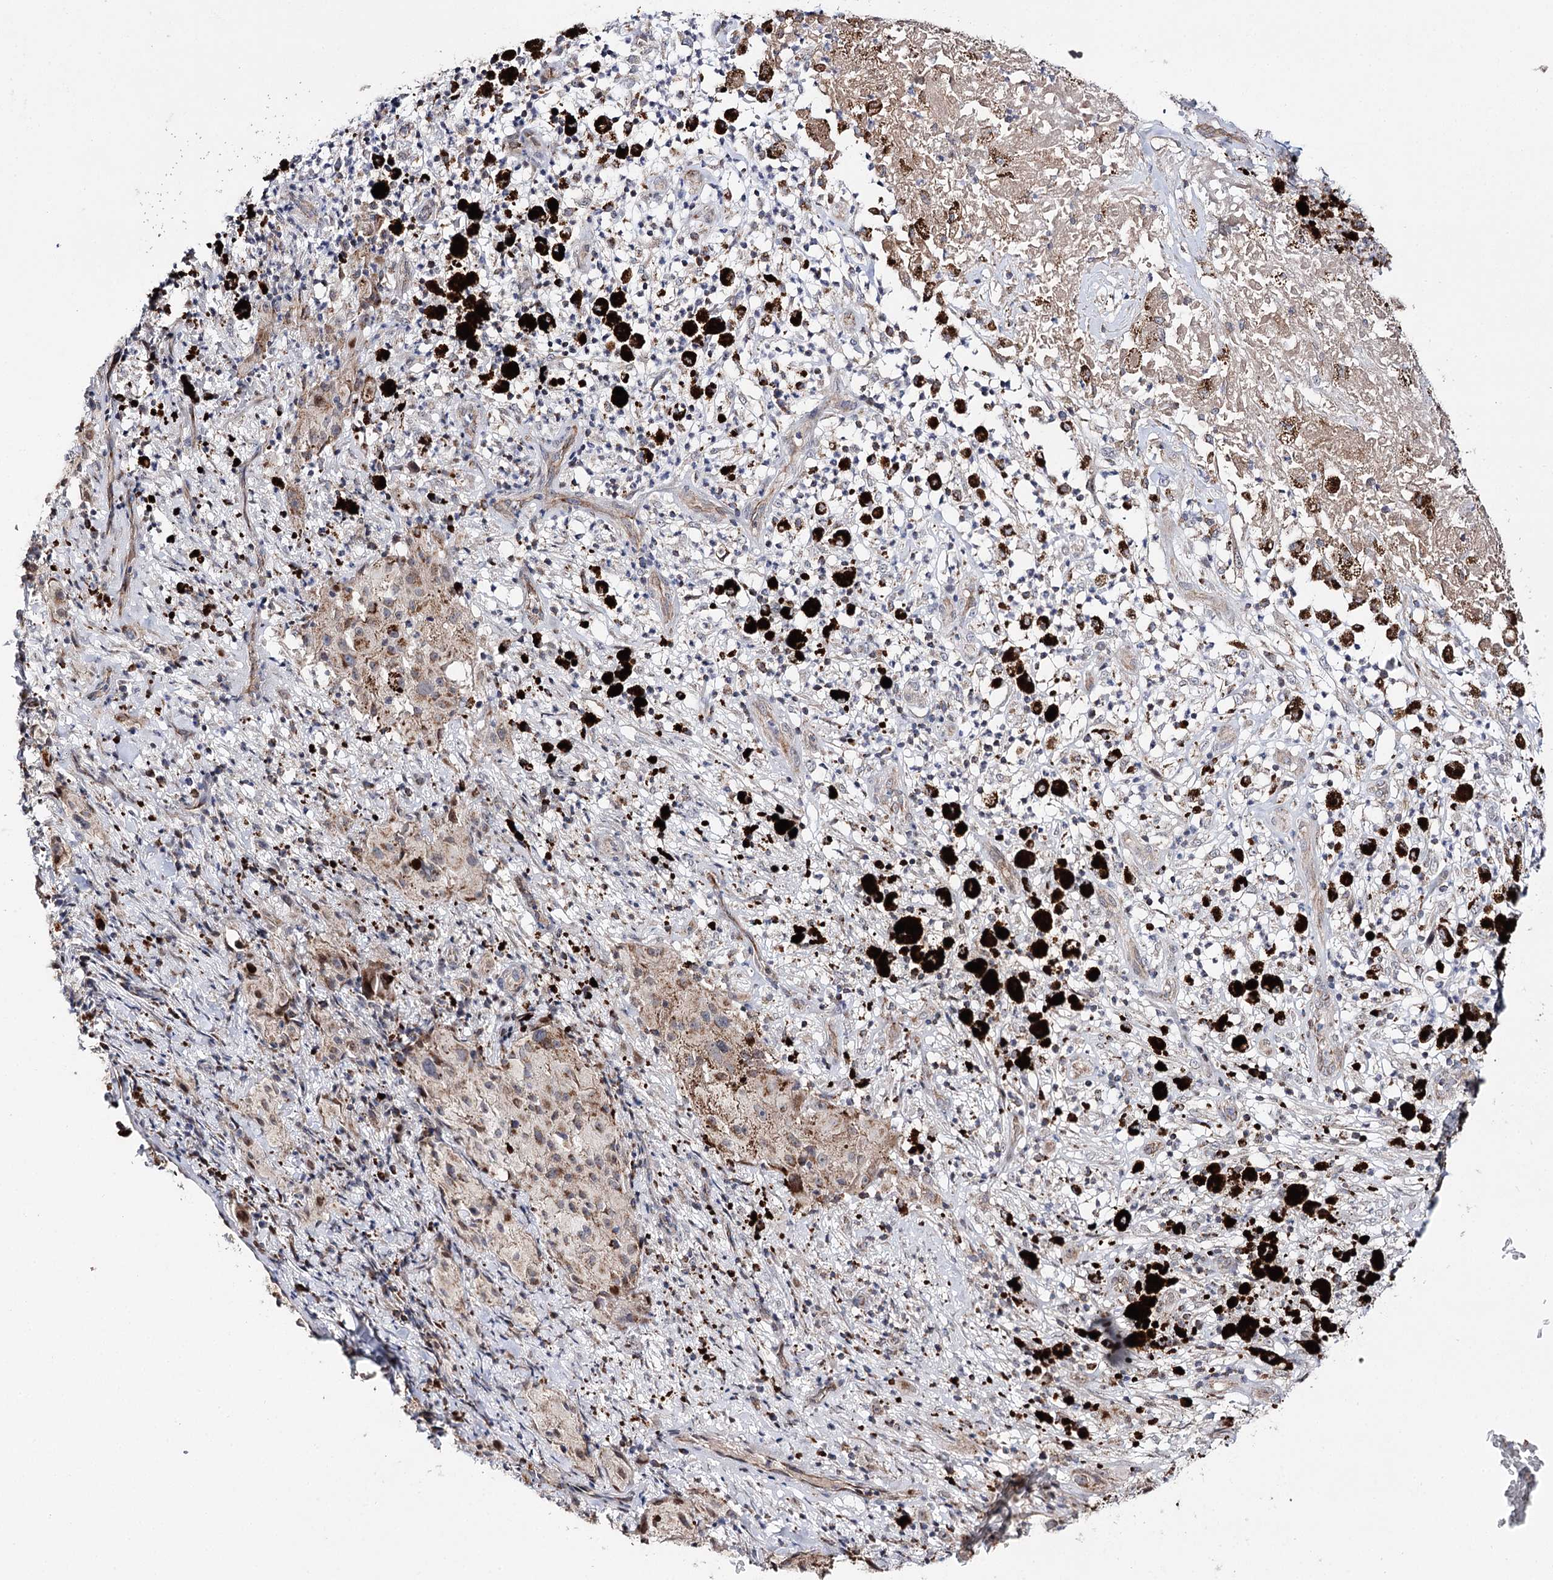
{"staining": {"intensity": "moderate", "quantity": ">75%", "location": "cytoplasmic/membranous"}, "tissue": "melanoma", "cell_type": "Tumor cells", "image_type": "cancer", "snomed": [{"axis": "morphology", "description": "Necrosis, NOS"}, {"axis": "morphology", "description": "Malignant melanoma, NOS"}, {"axis": "topography", "description": "Skin"}], "caption": "A brown stain labels moderate cytoplasmic/membranous expression of a protein in malignant melanoma tumor cells.", "gene": "CBR4", "patient": {"sex": "female", "age": 87}}